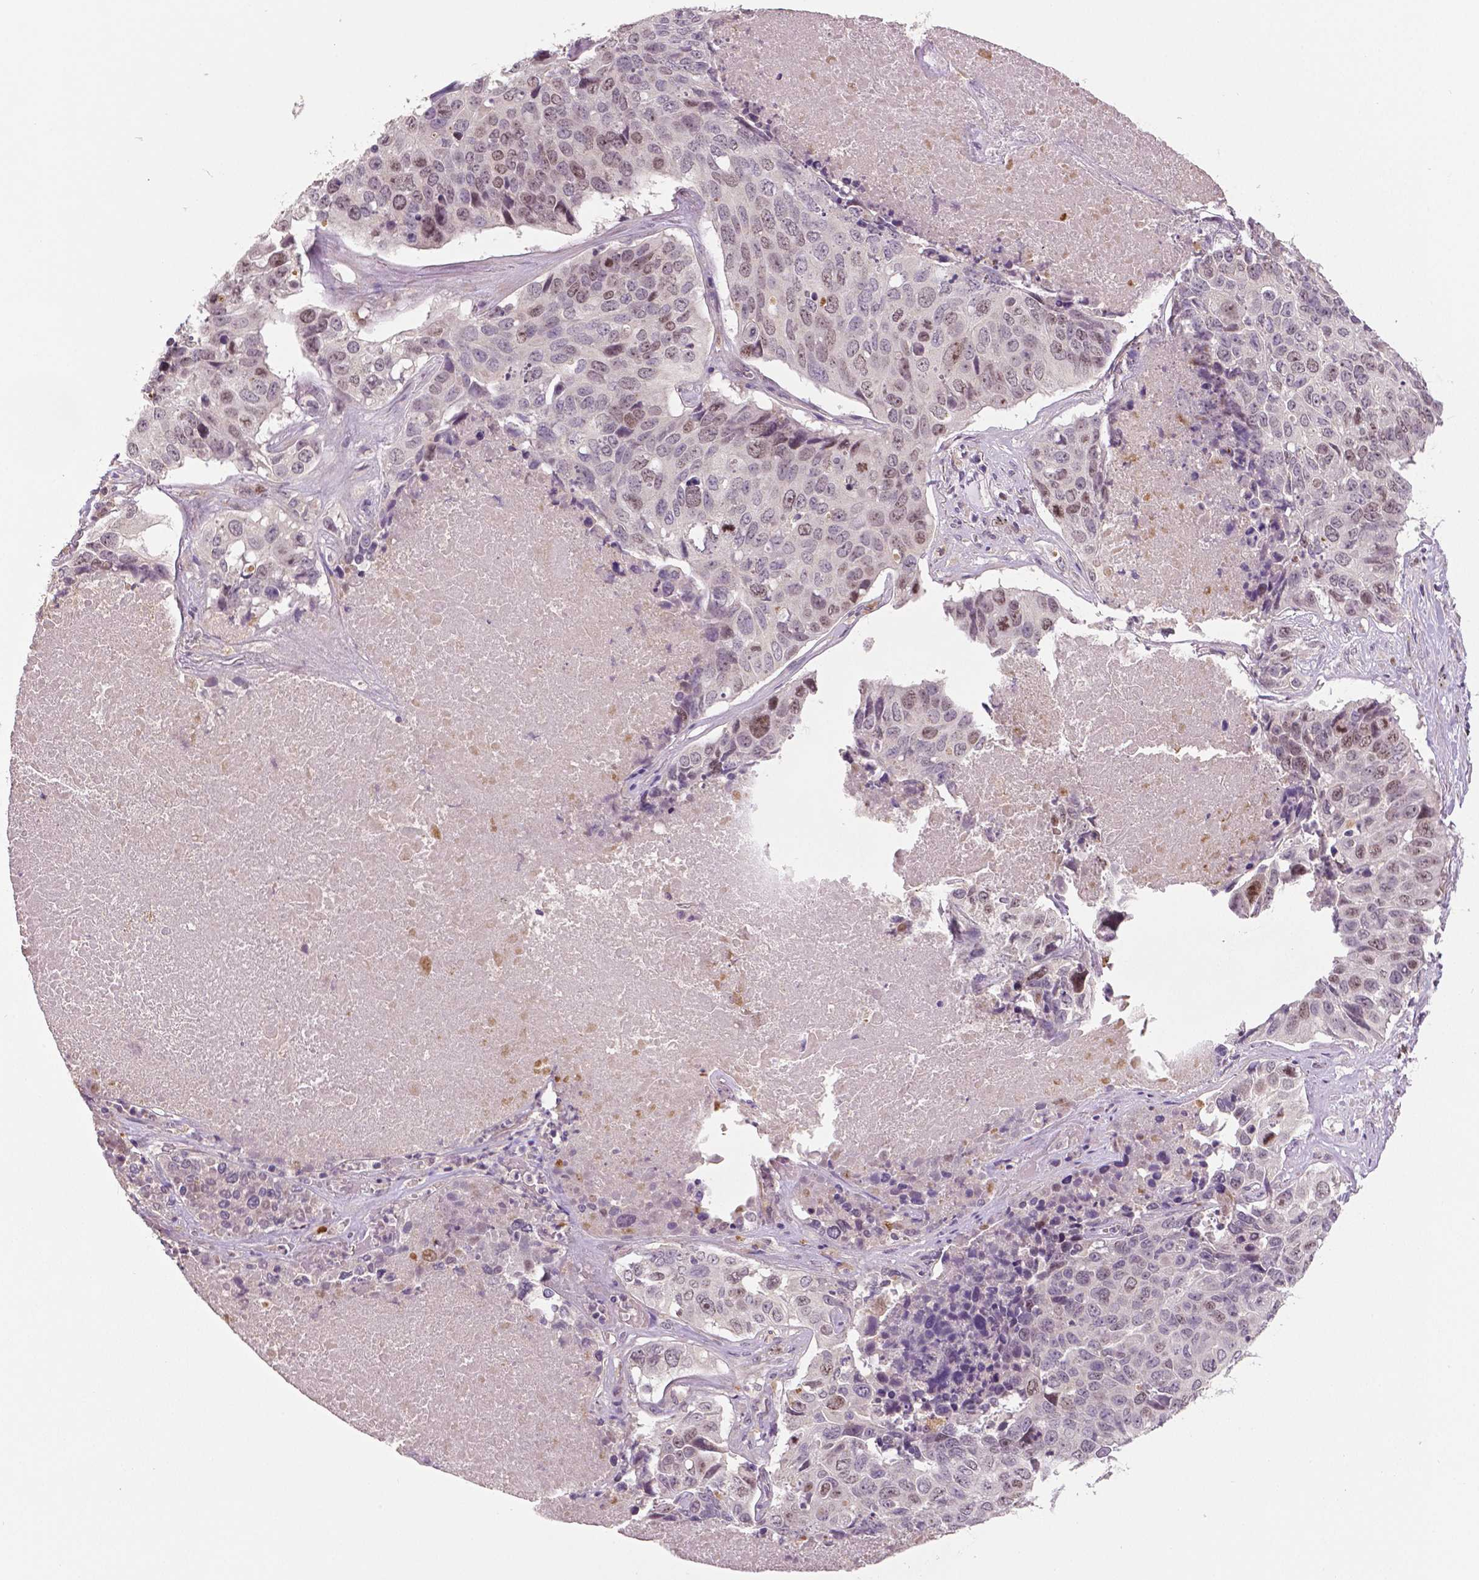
{"staining": {"intensity": "moderate", "quantity": "<25%", "location": "nuclear"}, "tissue": "lung cancer", "cell_type": "Tumor cells", "image_type": "cancer", "snomed": [{"axis": "morphology", "description": "Normal tissue, NOS"}, {"axis": "morphology", "description": "Squamous cell carcinoma, NOS"}, {"axis": "topography", "description": "Bronchus"}, {"axis": "topography", "description": "Lung"}], "caption": "Tumor cells demonstrate low levels of moderate nuclear expression in about <25% of cells in lung cancer.", "gene": "MKI67", "patient": {"sex": "male", "age": 64}}